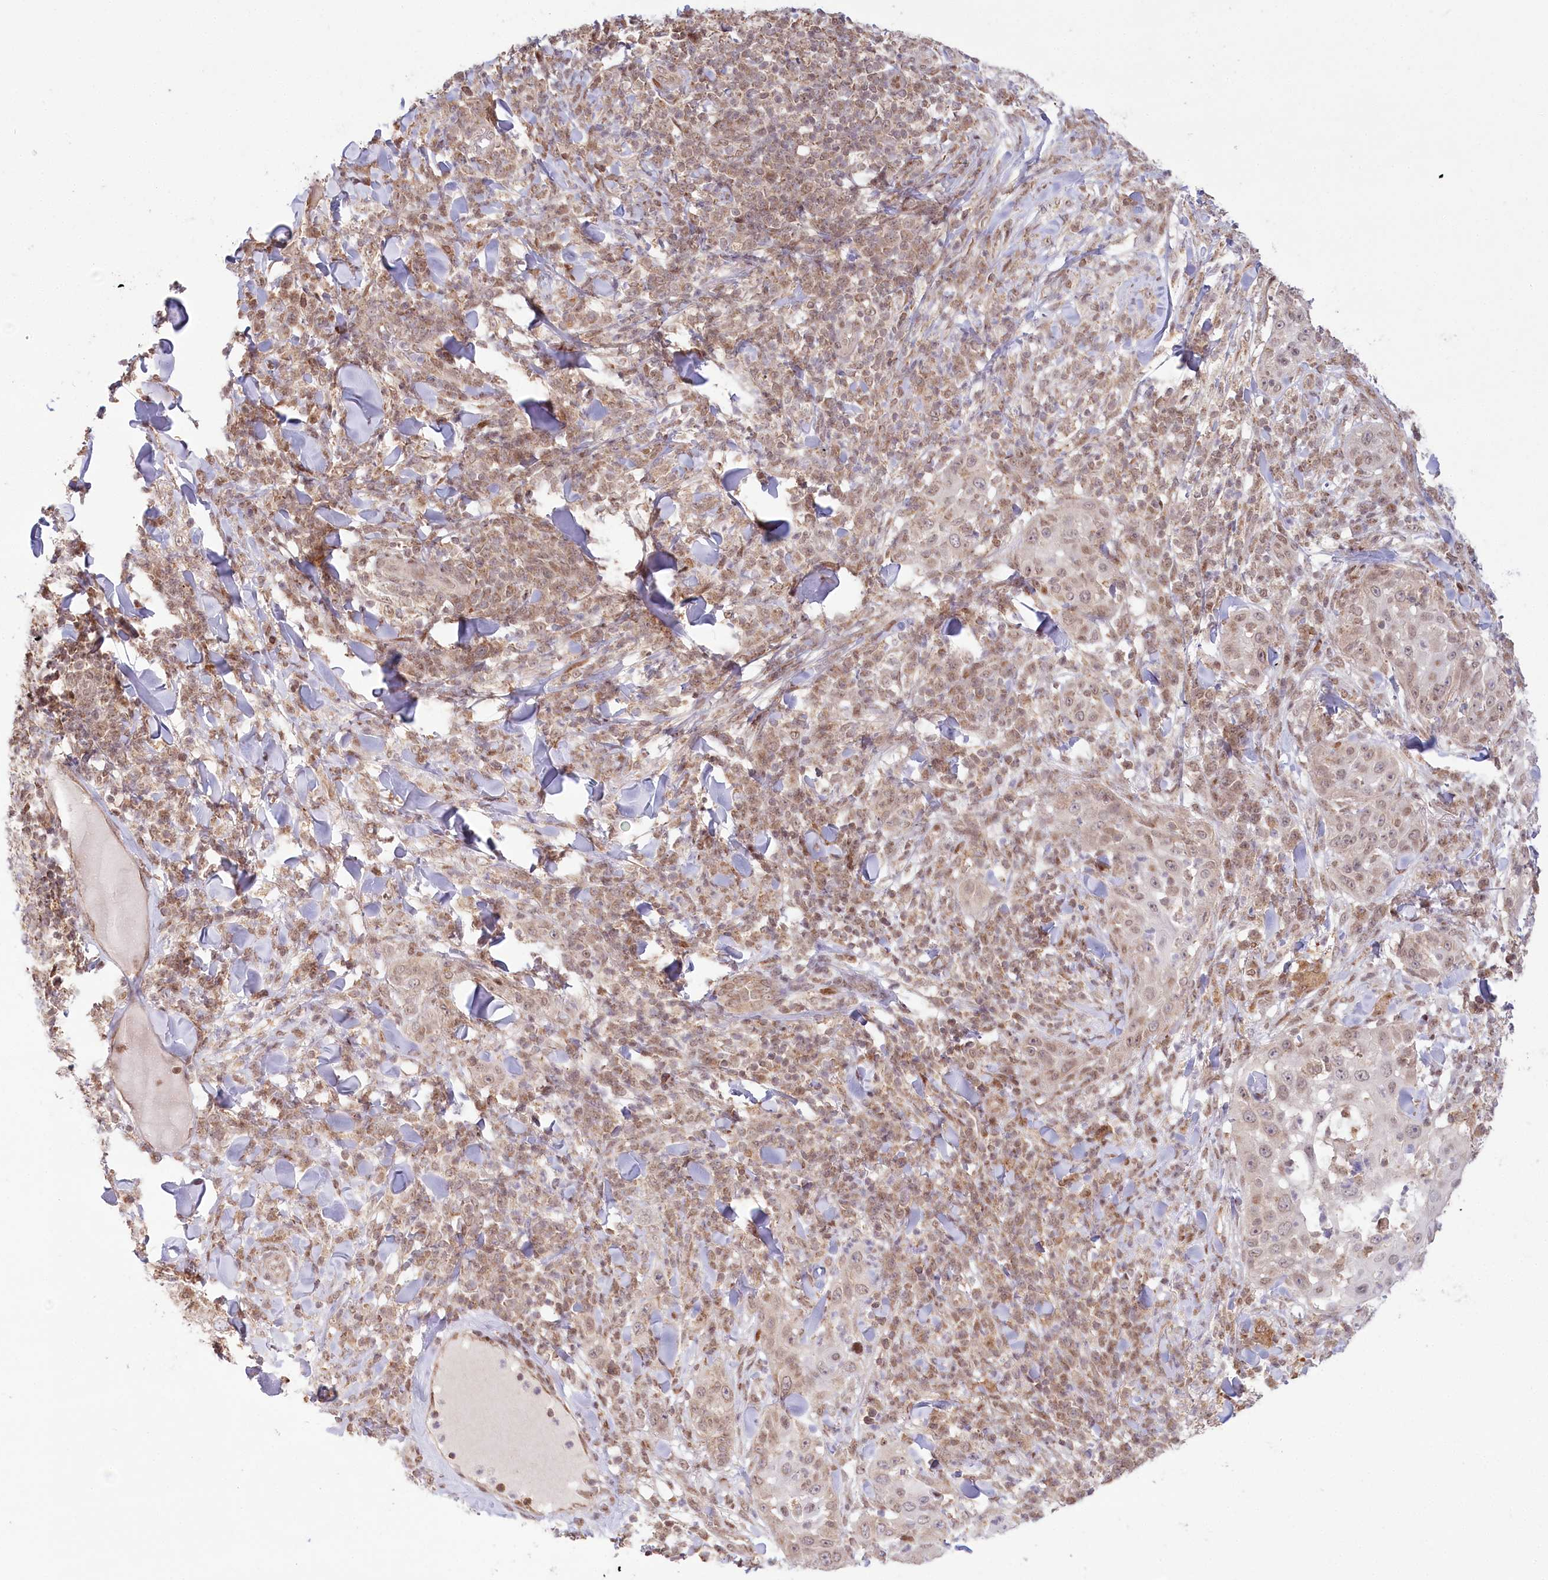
{"staining": {"intensity": "weak", "quantity": ">75%", "location": "cytoplasmic/membranous,nuclear"}, "tissue": "skin cancer", "cell_type": "Tumor cells", "image_type": "cancer", "snomed": [{"axis": "morphology", "description": "Squamous cell carcinoma, NOS"}, {"axis": "topography", "description": "Skin"}], "caption": "Skin cancer (squamous cell carcinoma) stained with a brown dye shows weak cytoplasmic/membranous and nuclear positive expression in about >75% of tumor cells.", "gene": "PYURF", "patient": {"sex": "female", "age": 44}}